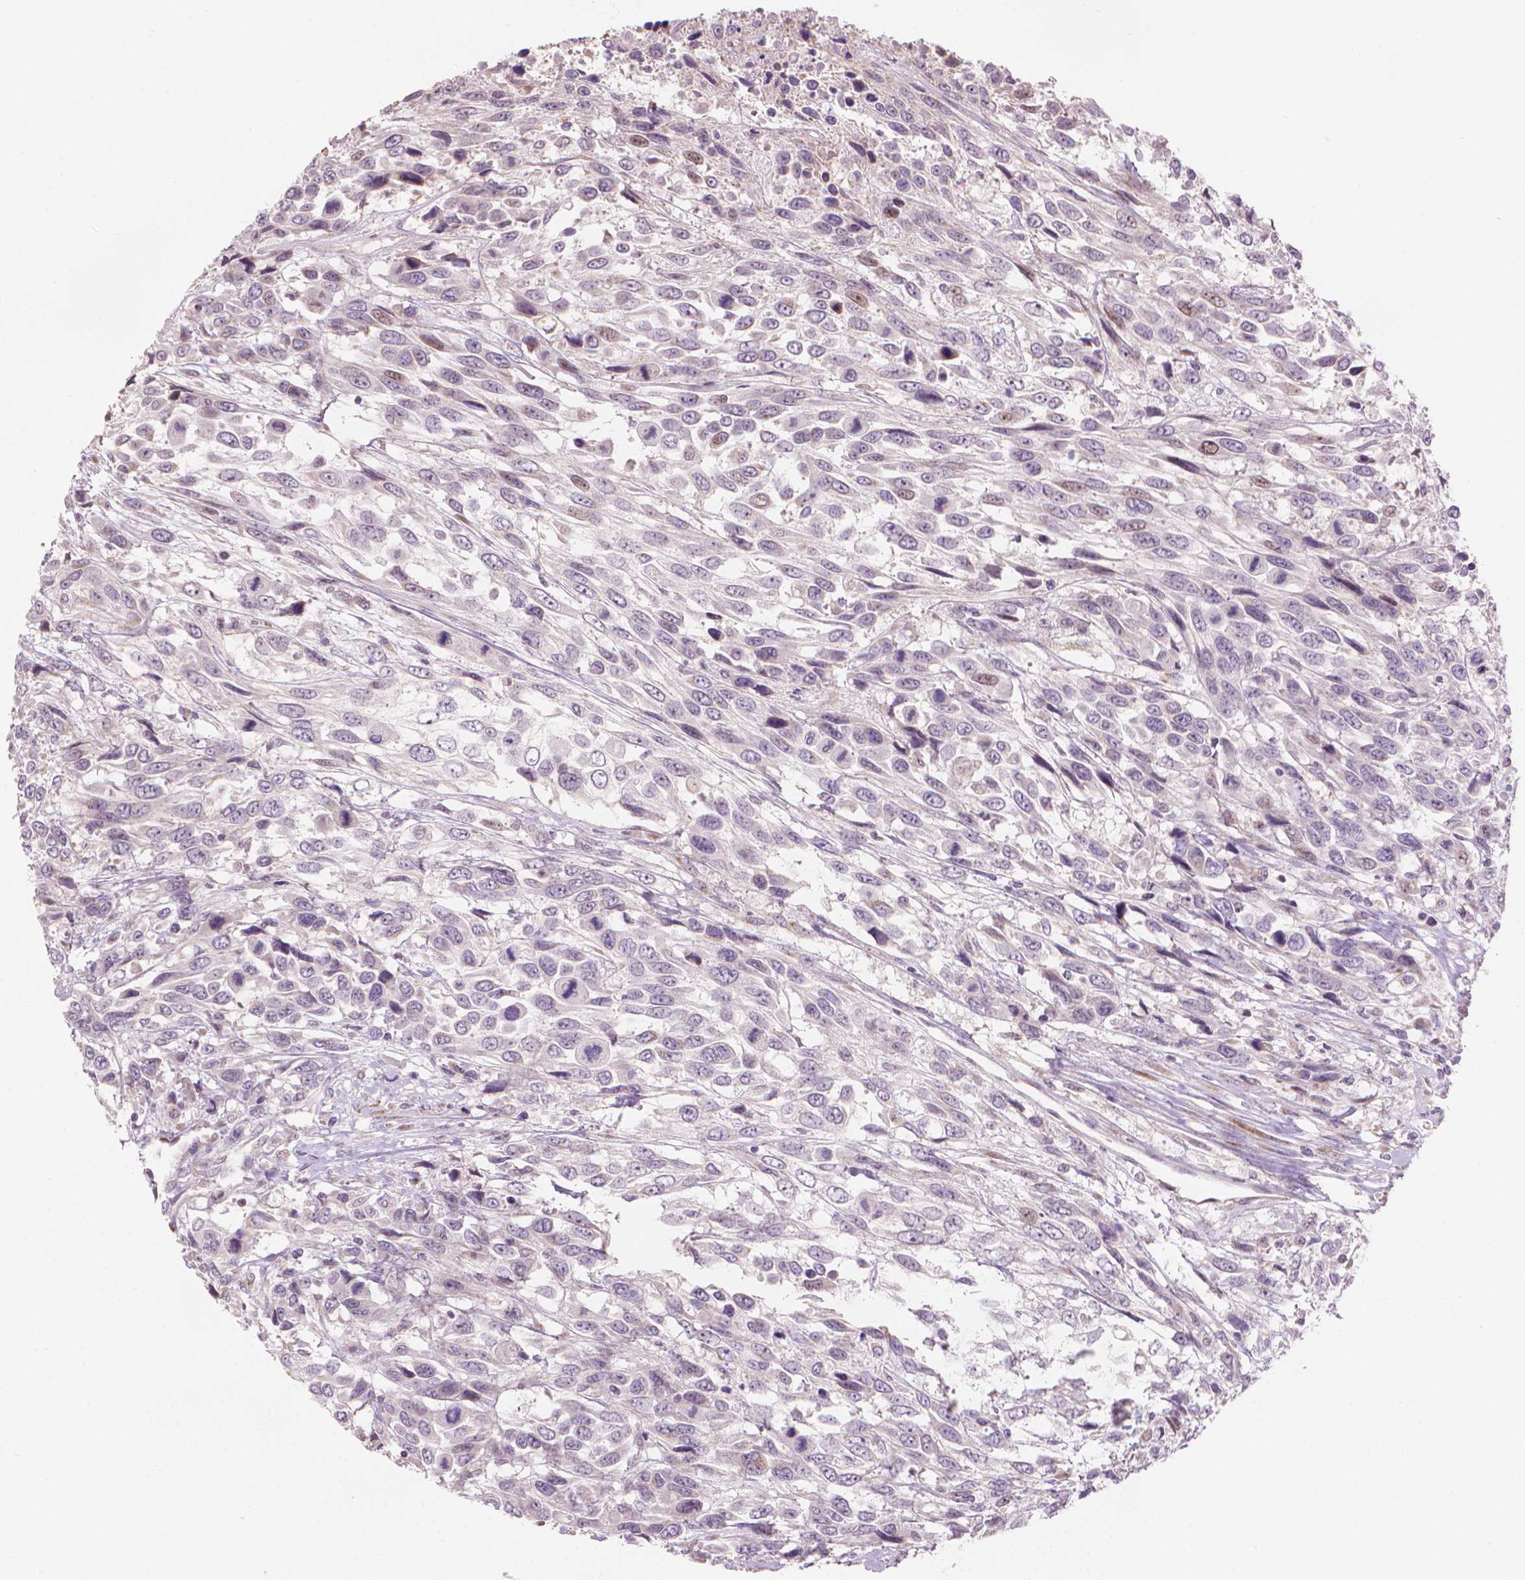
{"staining": {"intensity": "negative", "quantity": "none", "location": "none"}, "tissue": "urothelial cancer", "cell_type": "Tumor cells", "image_type": "cancer", "snomed": [{"axis": "morphology", "description": "Urothelial carcinoma, High grade"}, {"axis": "topography", "description": "Urinary bladder"}], "caption": "A micrograph of human urothelial carcinoma (high-grade) is negative for staining in tumor cells.", "gene": "IFFO1", "patient": {"sex": "female", "age": 70}}